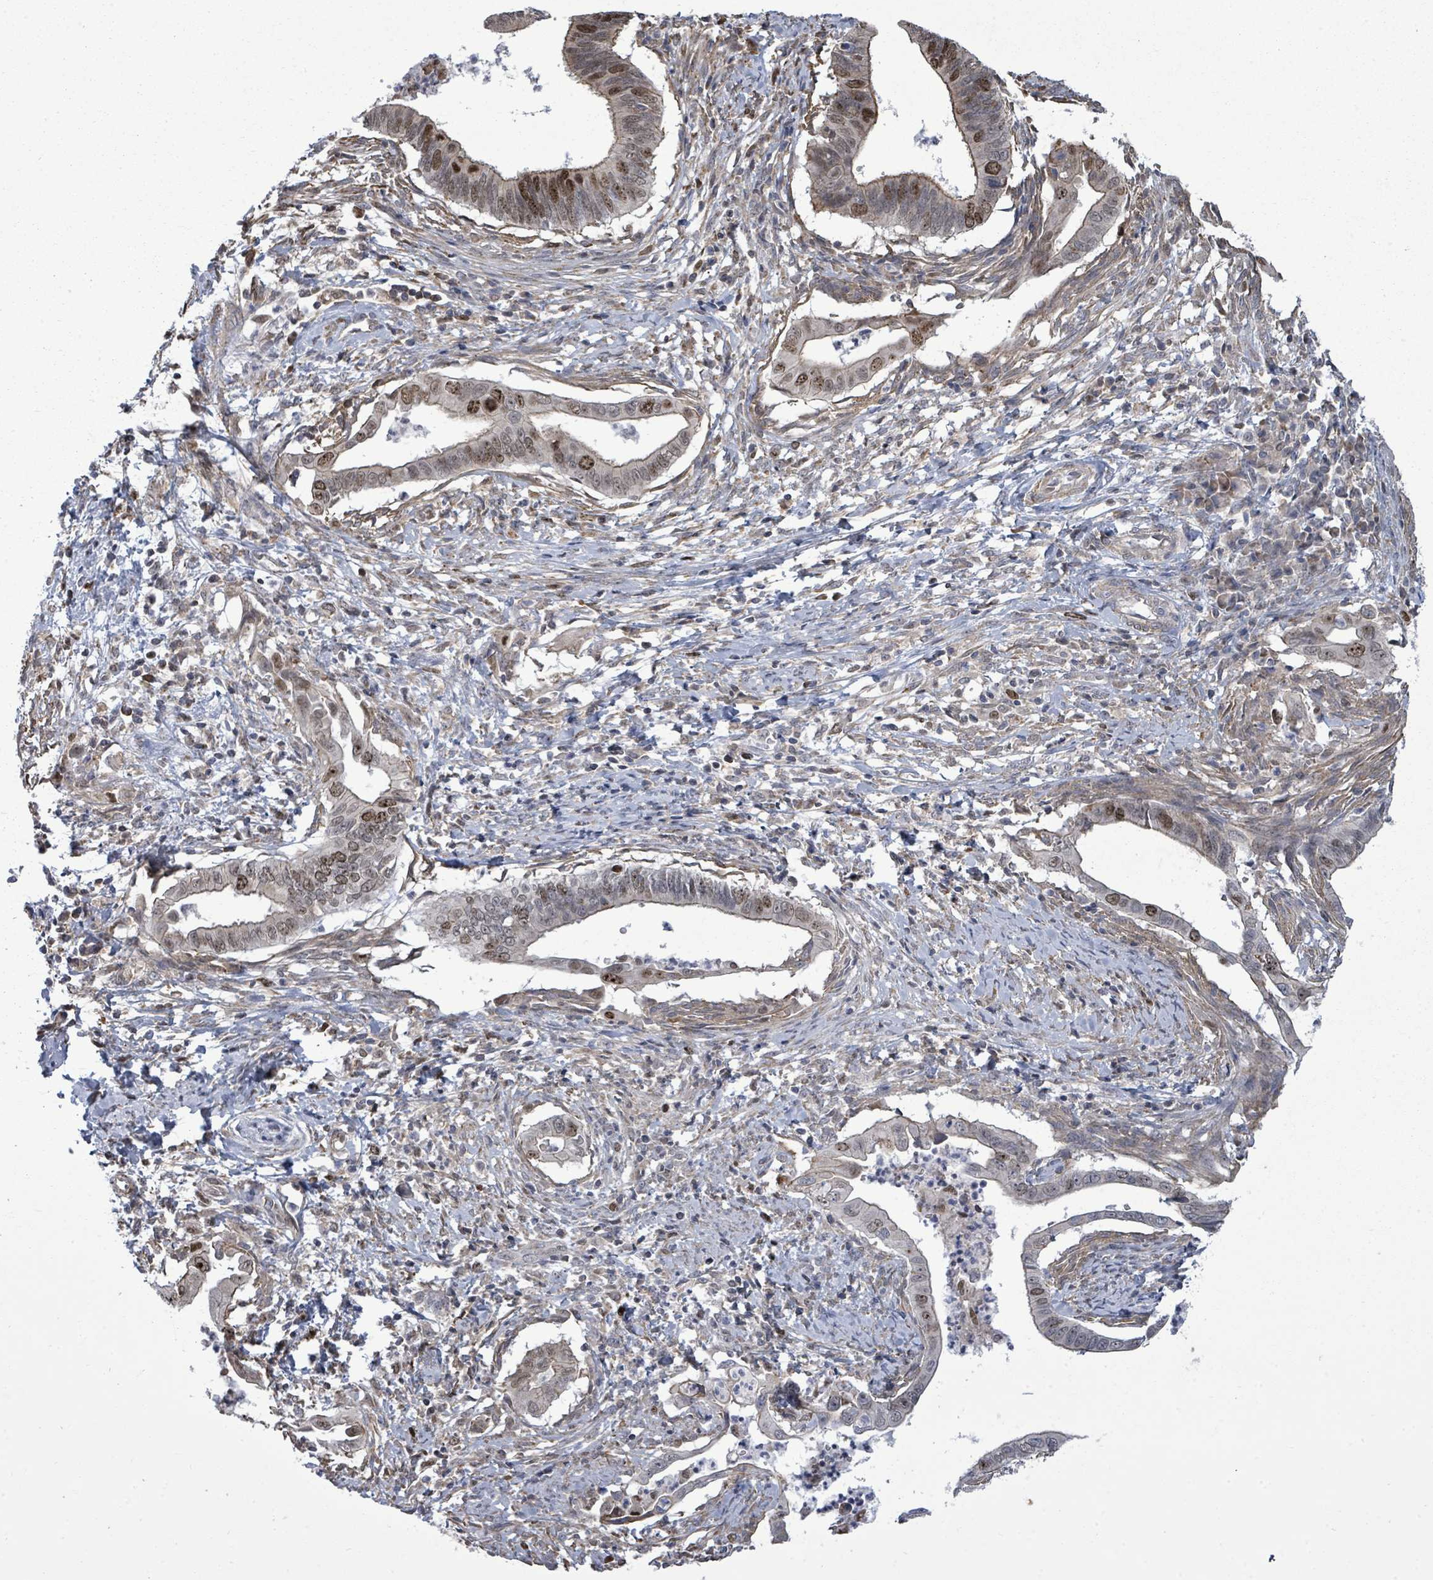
{"staining": {"intensity": "strong", "quantity": "<25%", "location": "nuclear"}, "tissue": "cervical cancer", "cell_type": "Tumor cells", "image_type": "cancer", "snomed": [{"axis": "morphology", "description": "Adenocarcinoma, NOS"}, {"axis": "topography", "description": "Cervix"}], "caption": "This image displays immunohistochemistry staining of cervical adenocarcinoma, with medium strong nuclear staining in approximately <25% of tumor cells.", "gene": "PAPSS1", "patient": {"sex": "female", "age": 42}}